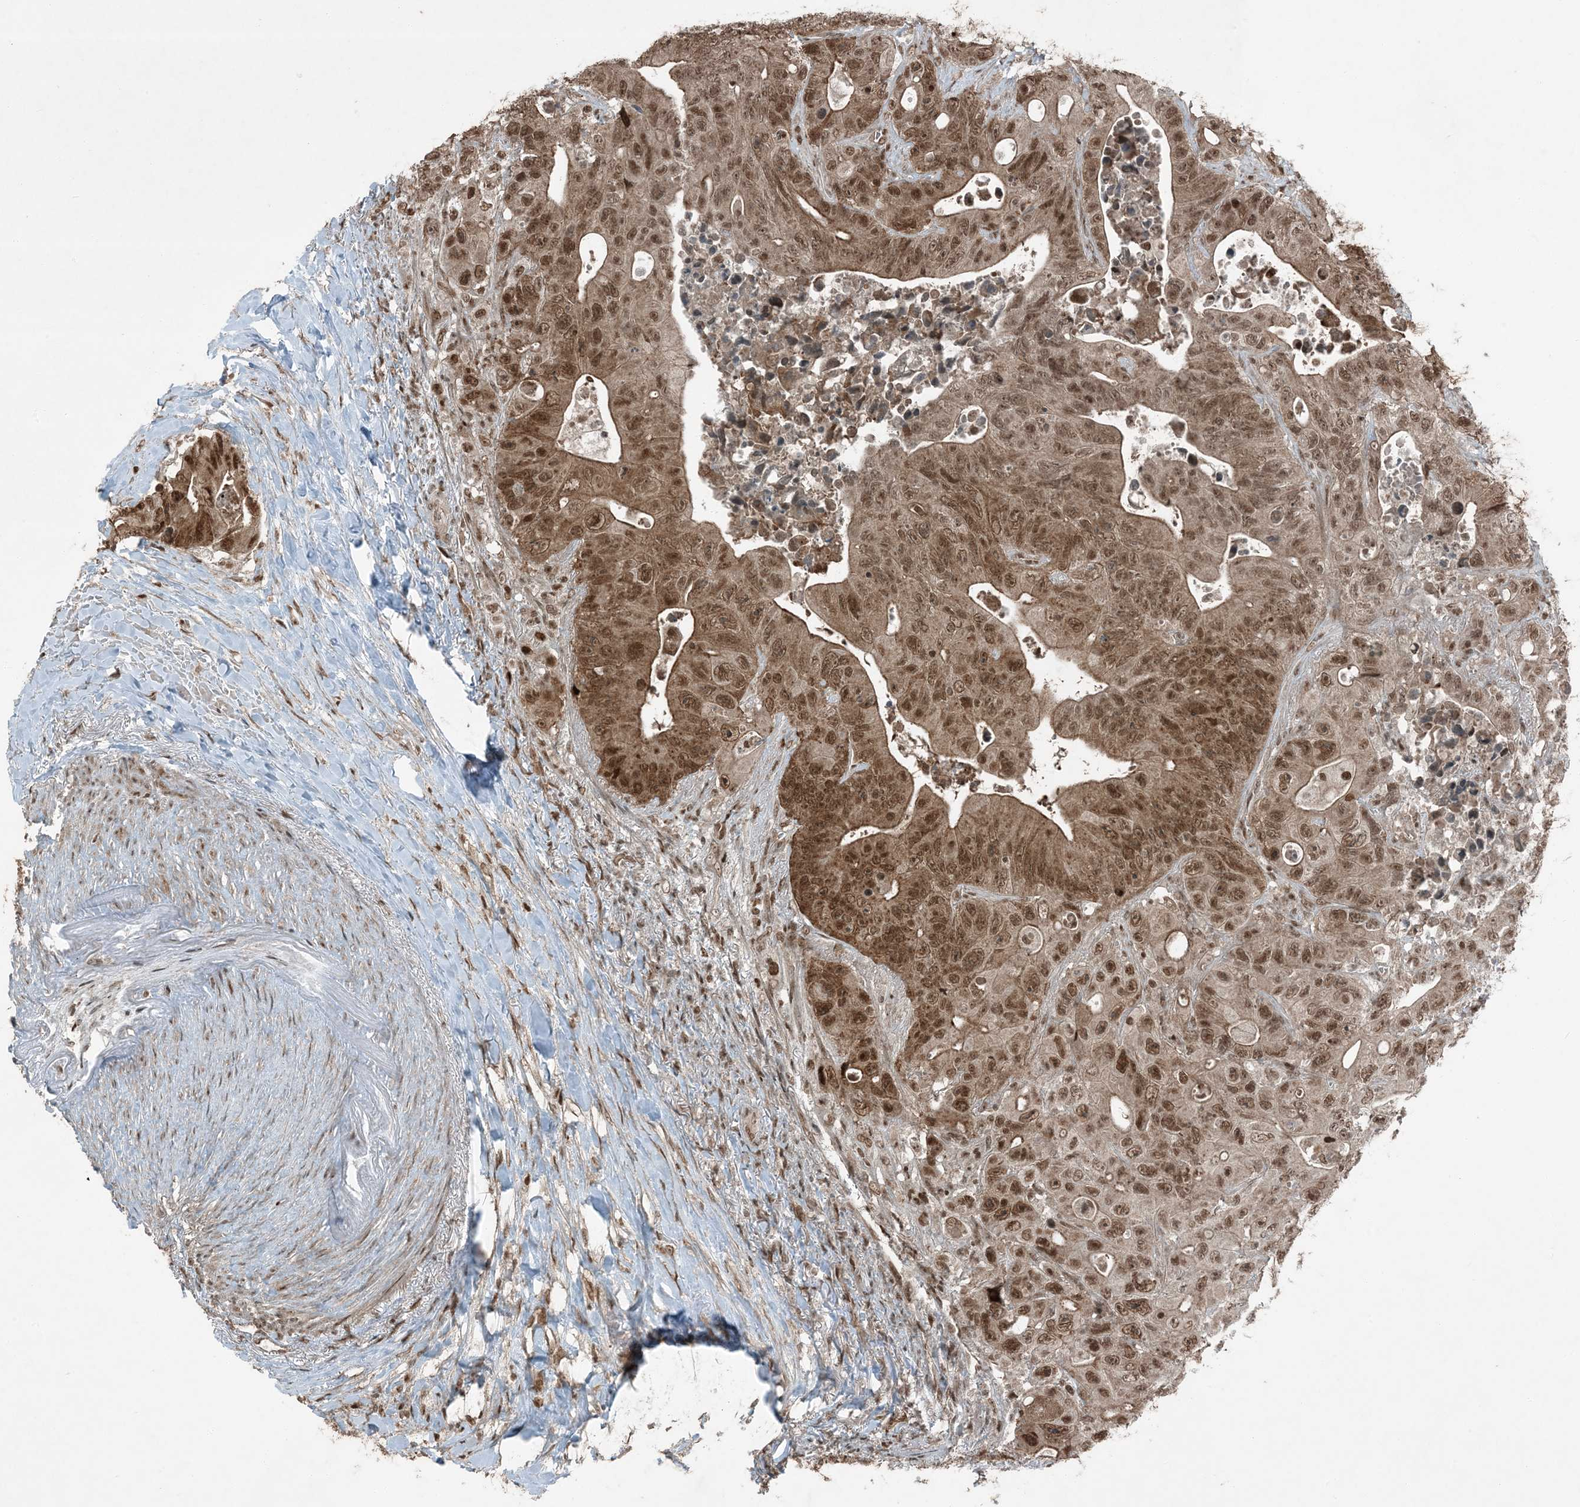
{"staining": {"intensity": "moderate", "quantity": ">75%", "location": "cytoplasmic/membranous,nuclear"}, "tissue": "colorectal cancer", "cell_type": "Tumor cells", "image_type": "cancer", "snomed": [{"axis": "morphology", "description": "Adenocarcinoma, NOS"}, {"axis": "topography", "description": "Colon"}], "caption": "A micrograph of human colorectal cancer stained for a protein displays moderate cytoplasmic/membranous and nuclear brown staining in tumor cells.", "gene": "TRAPPC12", "patient": {"sex": "female", "age": 46}}